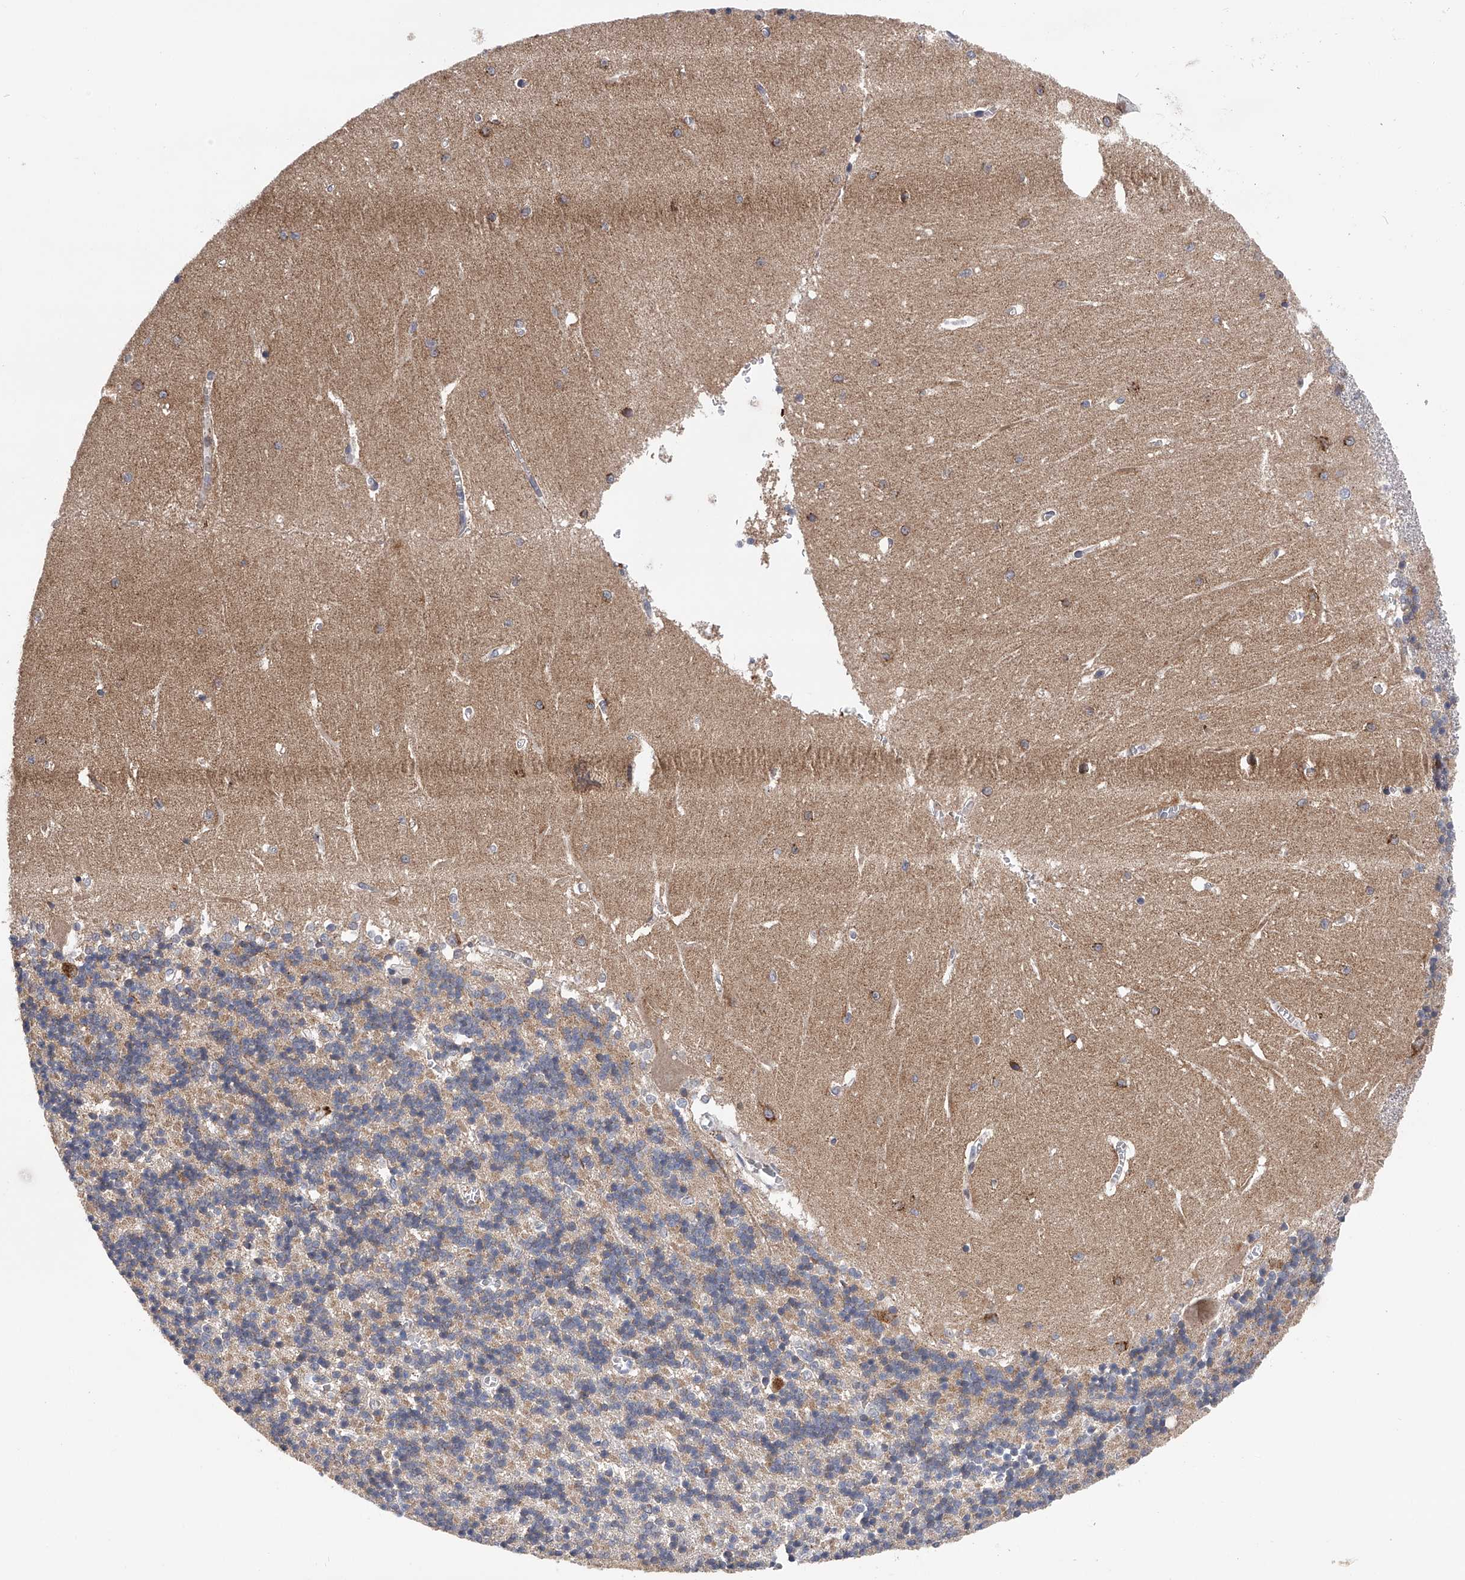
{"staining": {"intensity": "weak", "quantity": "<25%", "location": "cytoplasmic/membranous"}, "tissue": "cerebellum", "cell_type": "Cells in granular layer", "image_type": "normal", "snomed": [{"axis": "morphology", "description": "Normal tissue, NOS"}, {"axis": "topography", "description": "Cerebellum"}], "caption": "IHC of benign human cerebellum displays no staining in cells in granular layer. (DAB (3,3'-diaminobenzidine) IHC visualized using brightfield microscopy, high magnification).", "gene": "SPOCK1", "patient": {"sex": "male", "age": 37}}